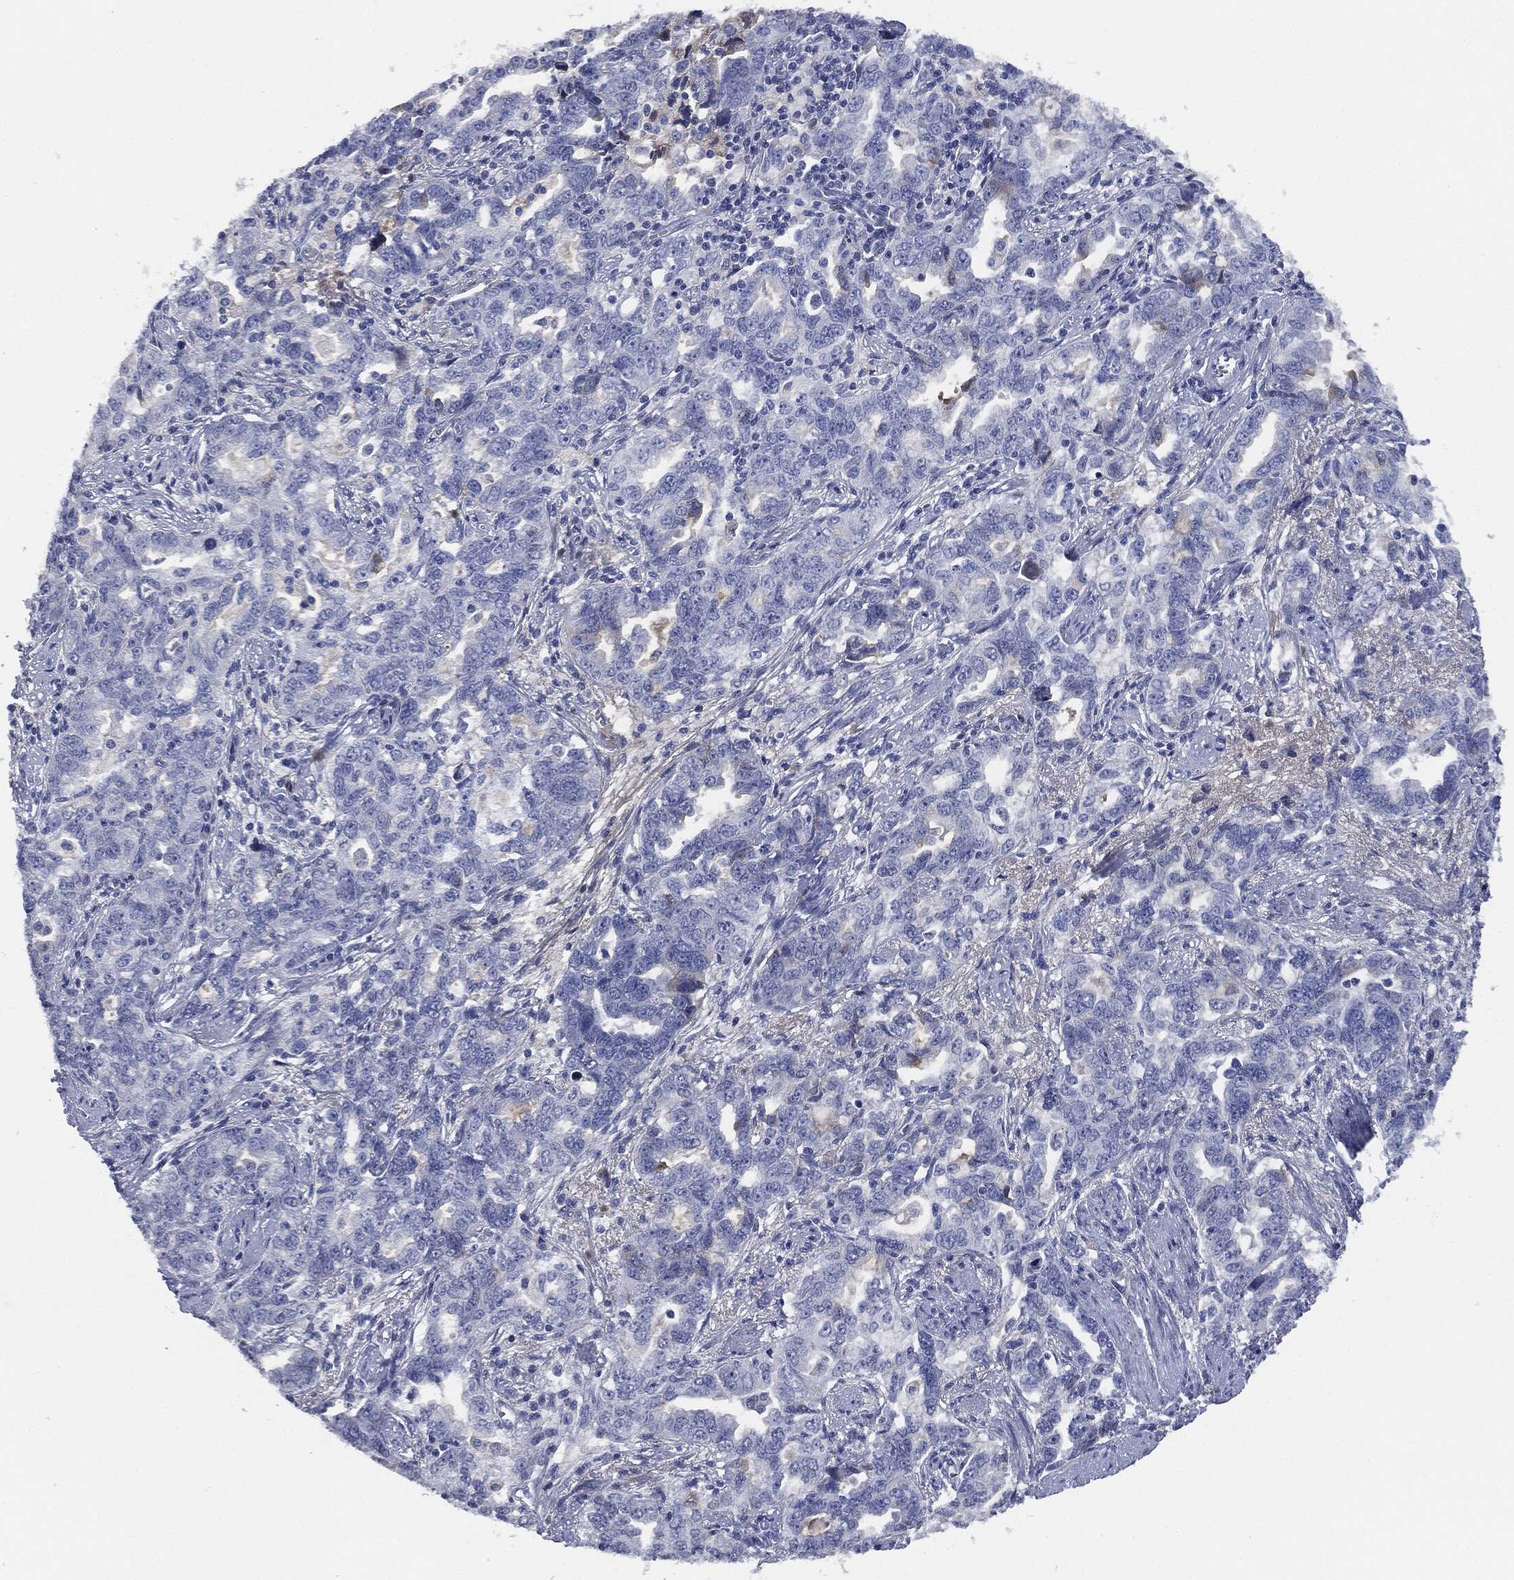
{"staining": {"intensity": "negative", "quantity": "none", "location": "none"}, "tissue": "ovarian cancer", "cell_type": "Tumor cells", "image_type": "cancer", "snomed": [{"axis": "morphology", "description": "Cystadenocarcinoma, serous, NOS"}, {"axis": "topography", "description": "Ovary"}], "caption": "This is an immunohistochemistry image of ovarian serous cystadenocarcinoma. There is no staining in tumor cells.", "gene": "SIGLEC7", "patient": {"sex": "female", "age": 51}}